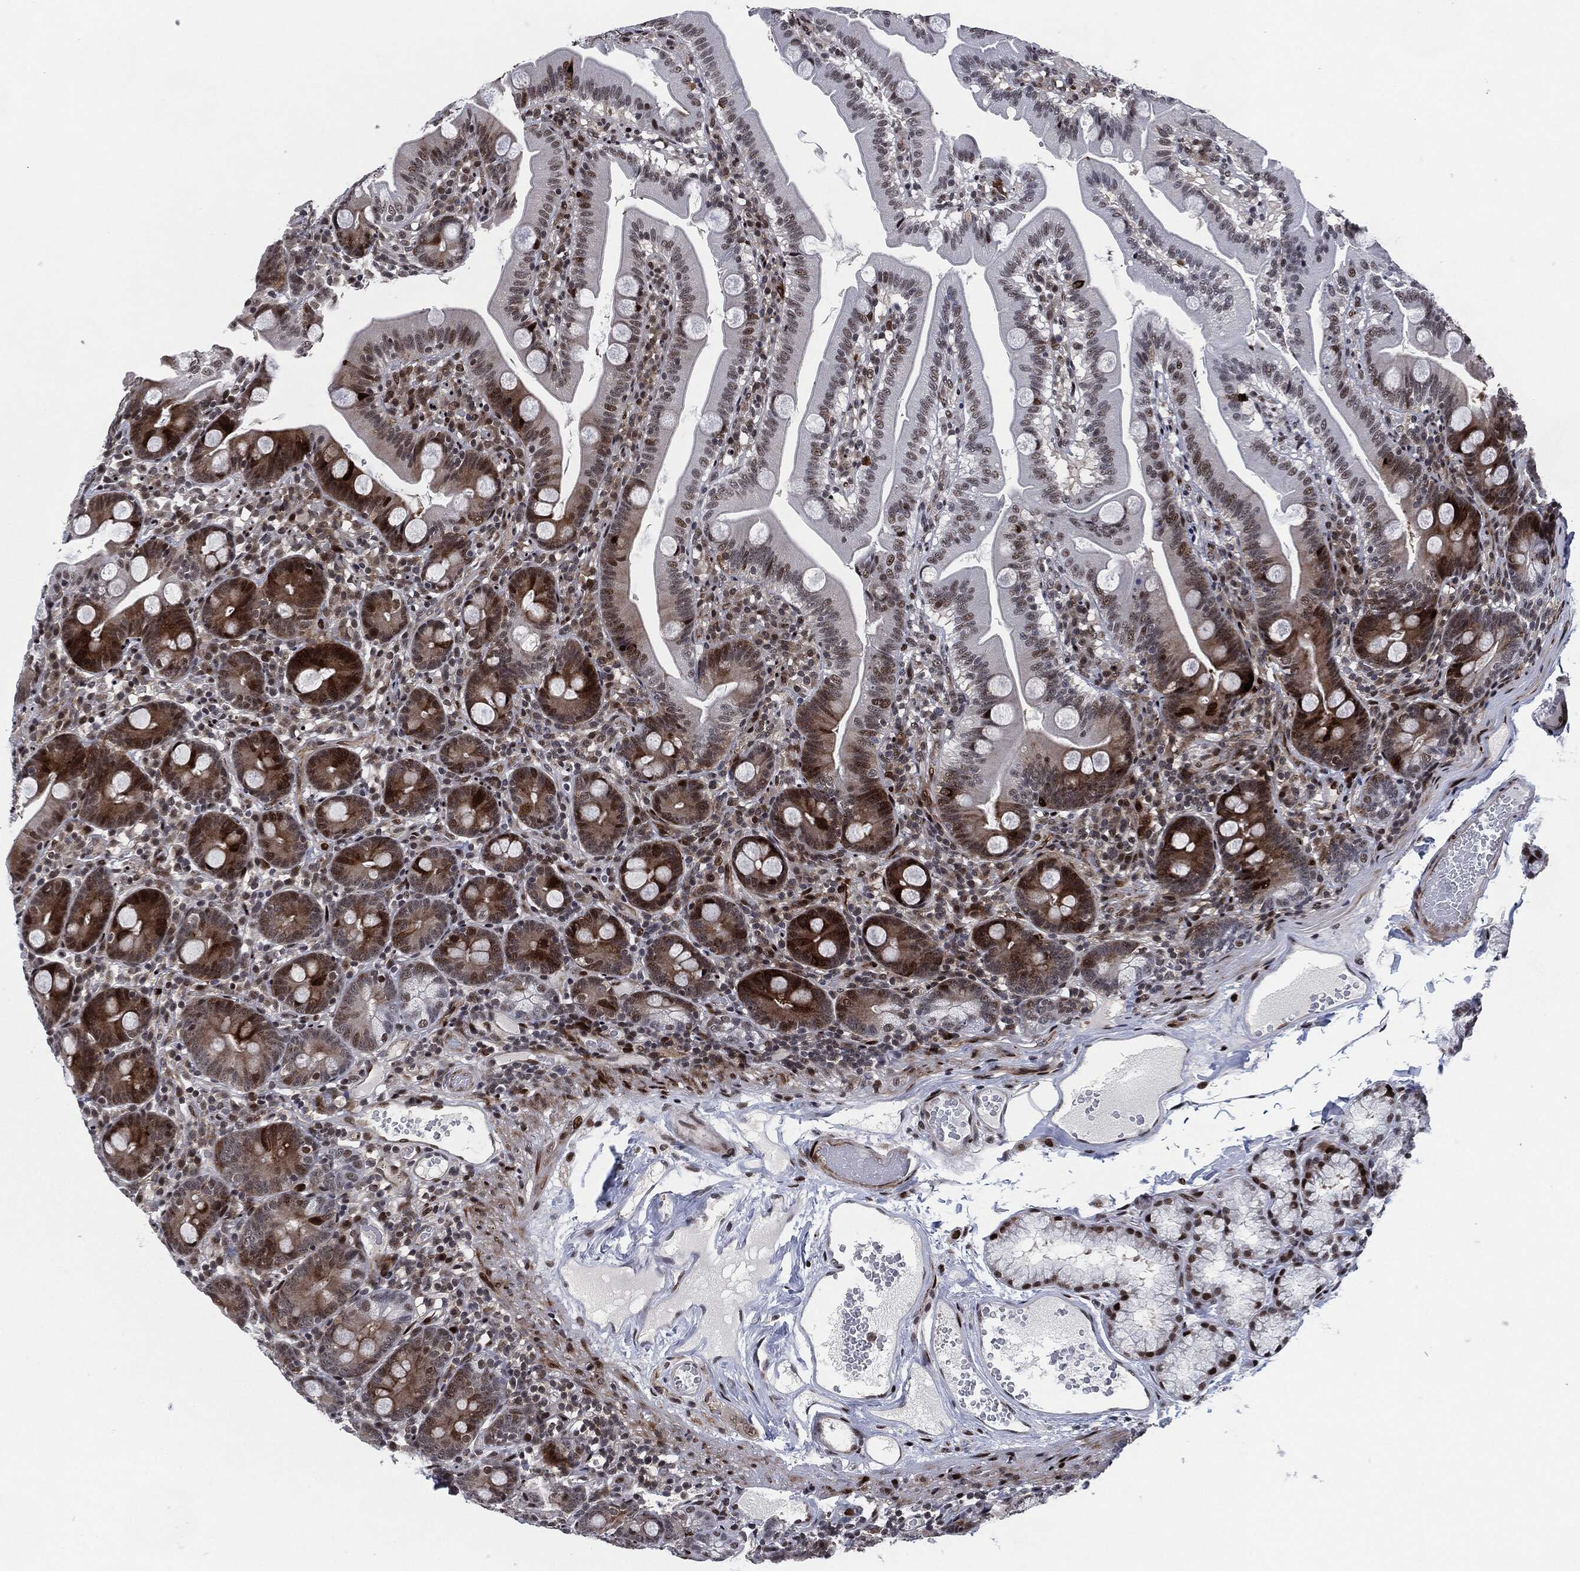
{"staining": {"intensity": "strong", "quantity": "<25%", "location": "cytoplasmic/membranous,nuclear"}, "tissue": "duodenum", "cell_type": "Glandular cells", "image_type": "normal", "snomed": [{"axis": "morphology", "description": "Normal tissue, NOS"}, {"axis": "topography", "description": "Duodenum"}], "caption": "The histopathology image exhibits immunohistochemical staining of benign duodenum. There is strong cytoplasmic/membranous,nuclear expression is identified in about <25% of glandular cells.", "gene": "AKT2", "patient": {"sex": "female", "age": 67}}